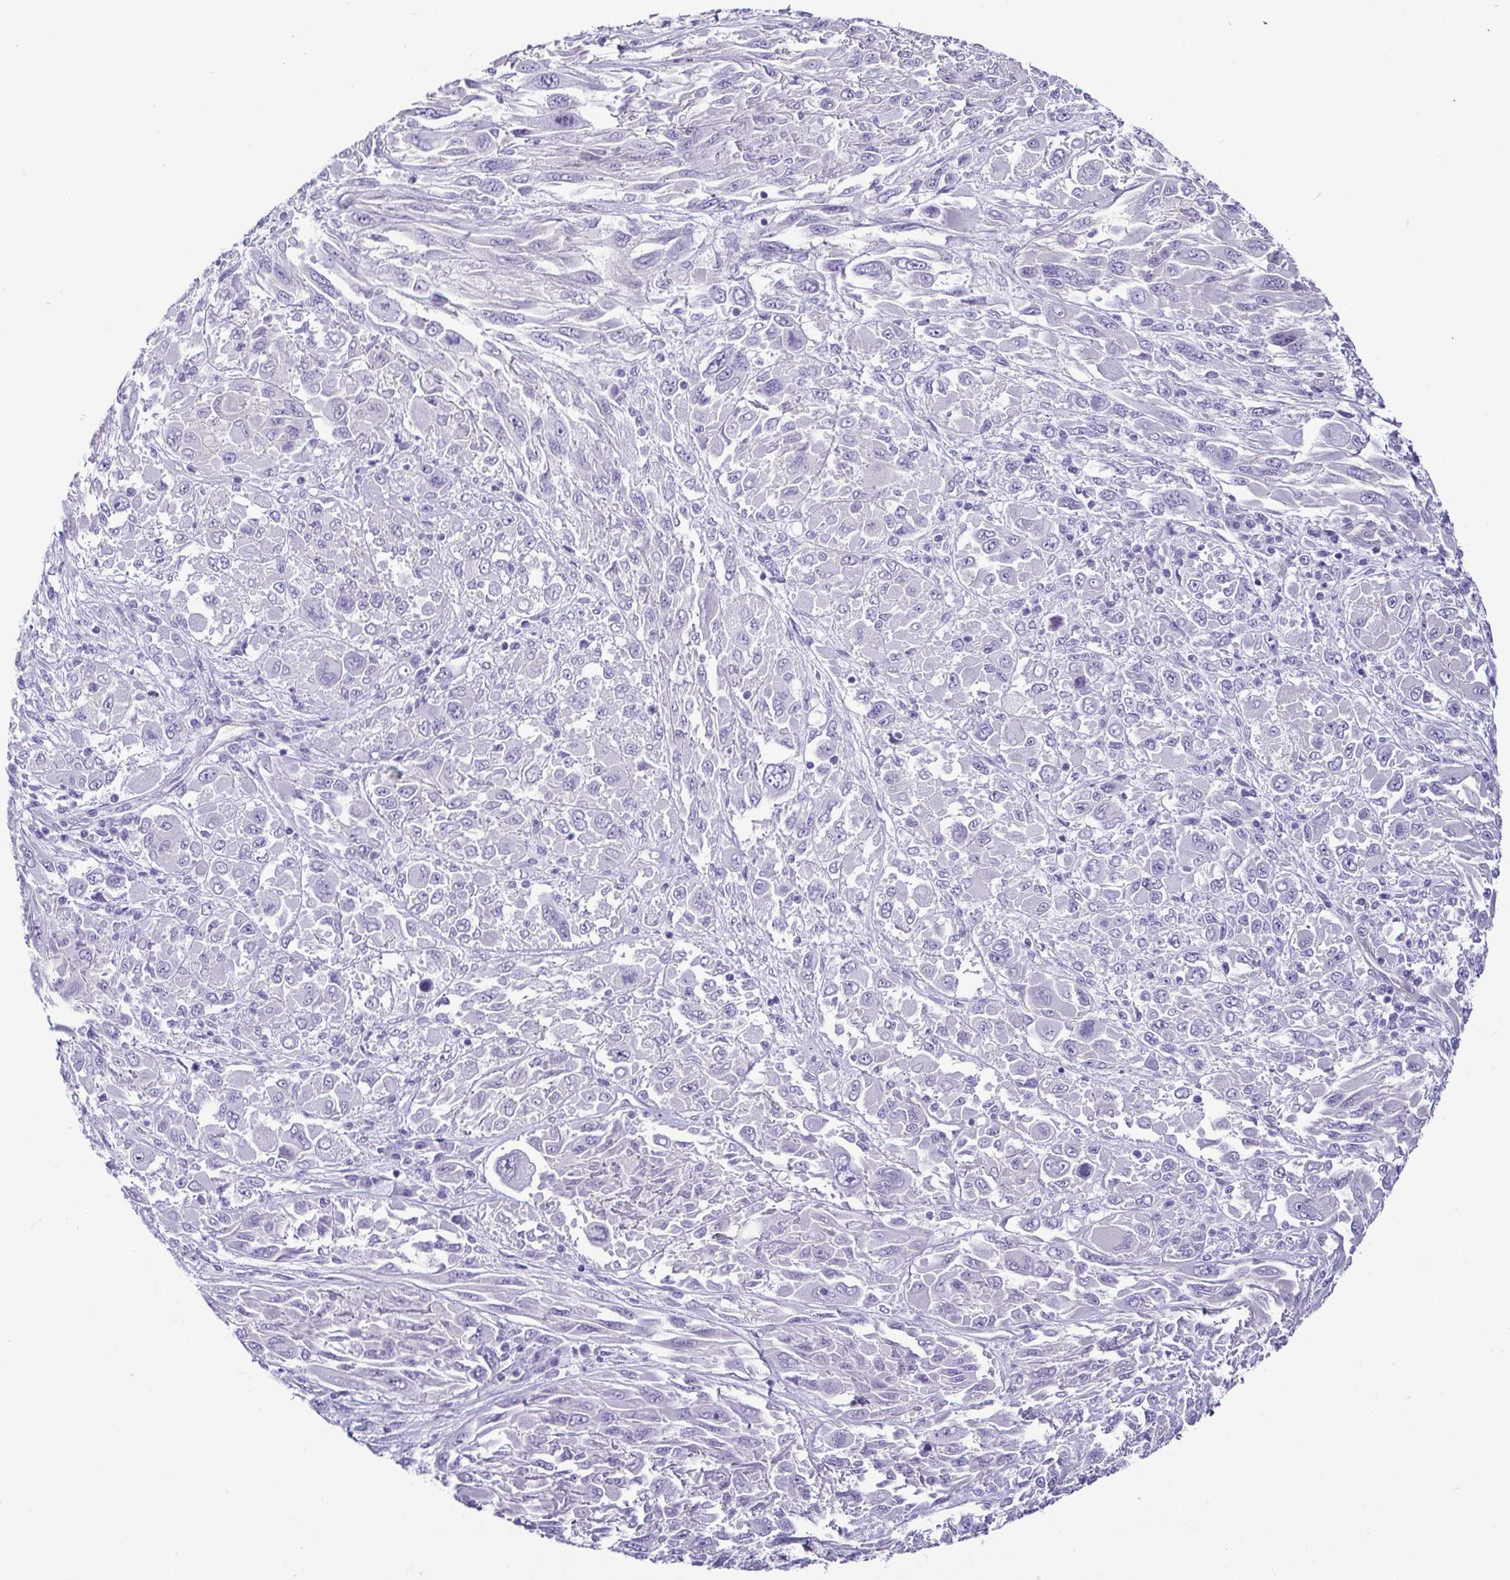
{"staining": {"intensity": "negative", "quantity": "none", "location": "none"}, "tissue": "melanoma", "cell_type": "Tumor cells", "image_type": "cancer", "snomed": [{"axis": "morphology", "description": "Malignant melanoma, NOS"}, {"axis": "topography", "description": "Skin"}], "caption": "Immunohistochemistry of melanoma displays no staining in tumor cells.", "gene": "CASP14", "patient": {"sex": "female", "age": 91}}